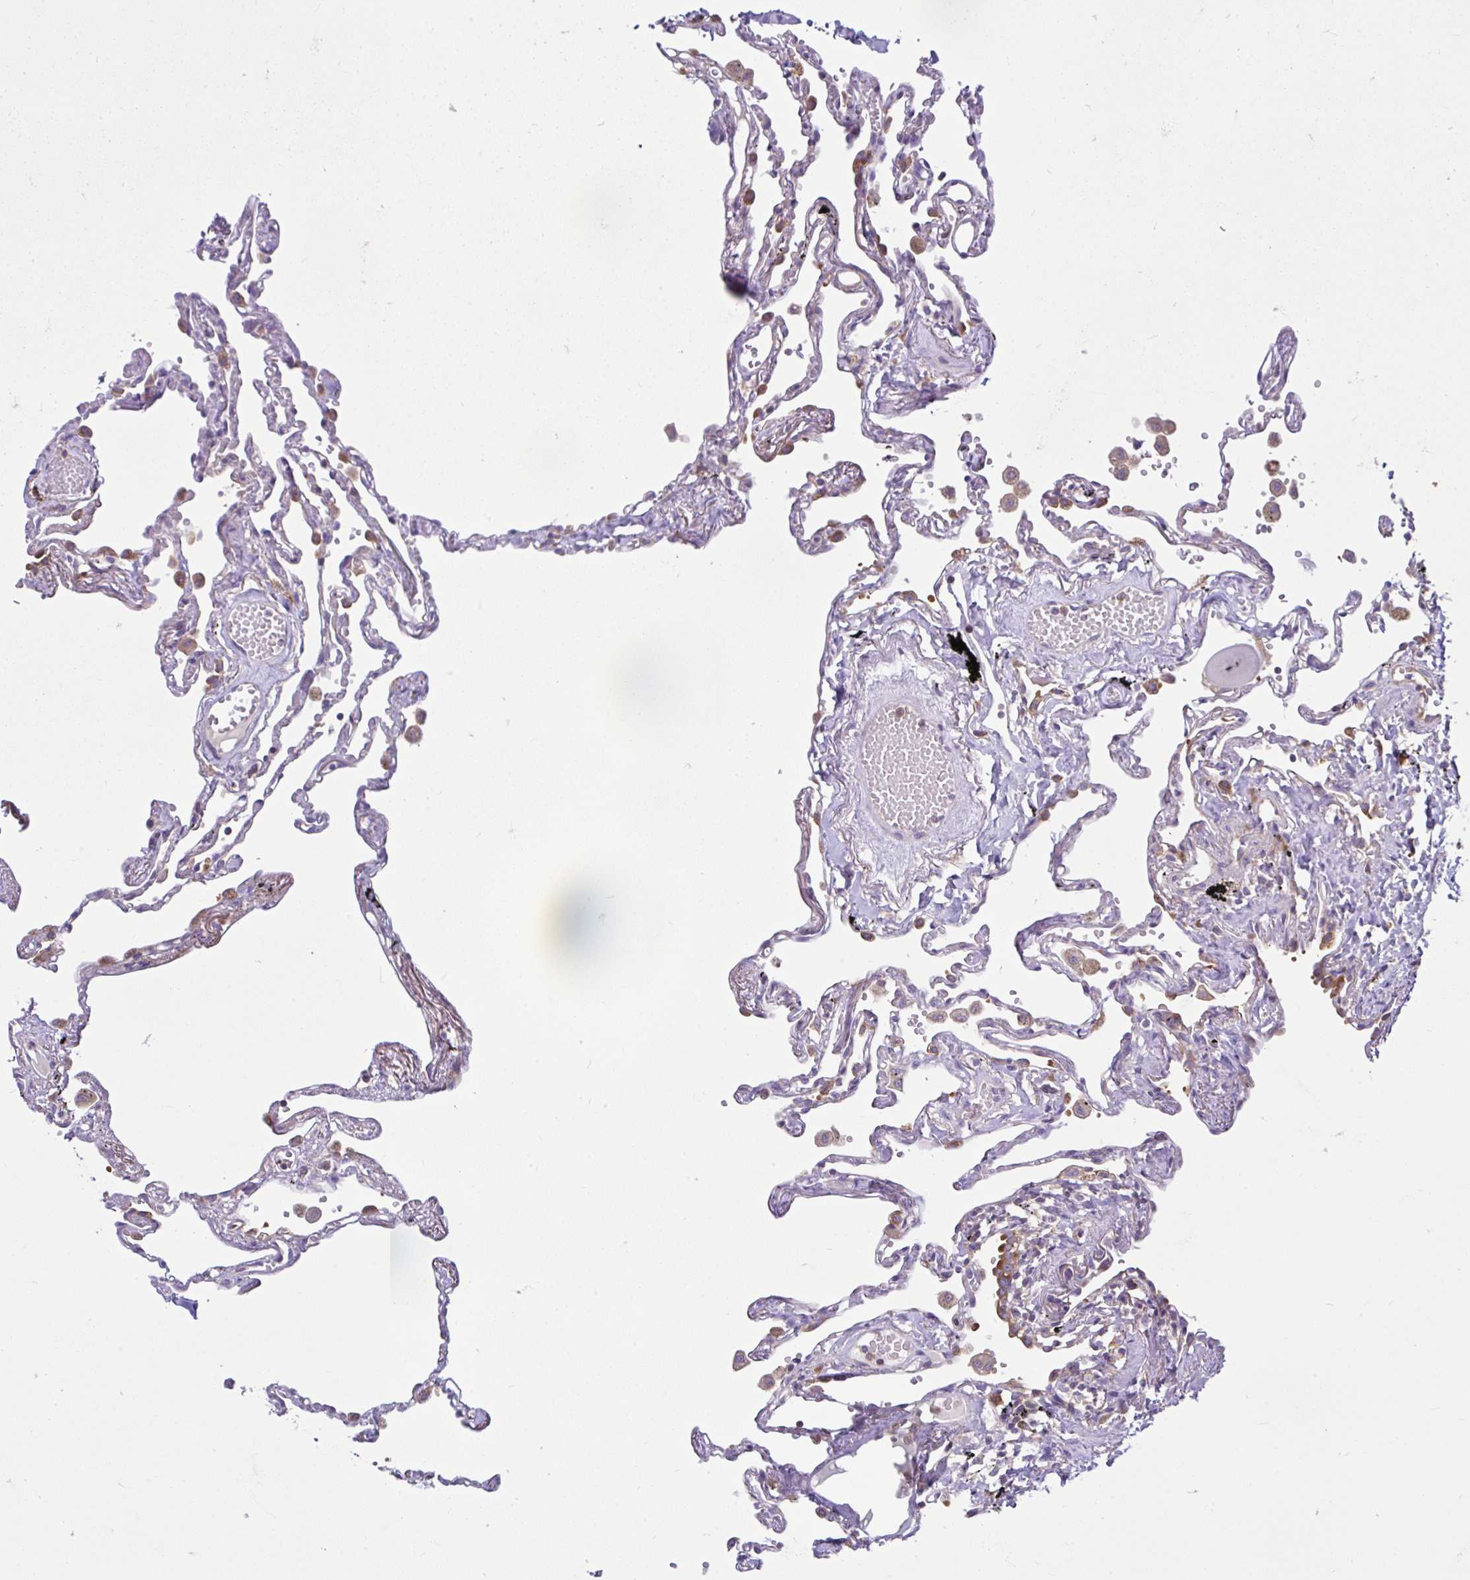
{"staining": {"intensity": "moderate", "quantity": "<25%", "location": "cytoplasmic/membranous"}, "tissue": "lung", "cell_type": "Alveolar cells", "image_type": "normal", "snomed": [{"axis": "morphology", "description": "Normal tissue, NOS"}, {"axis": "topography", "description": "Lung"}], "caption": "The photomicrograph exhibits staining of unremarkable lung, revealing moderate cytoplasmic/membranous protein staining (brown color) within alveolar cells.", "gene": "LARS1", "patient": {"sex": "female", "age": 67}}